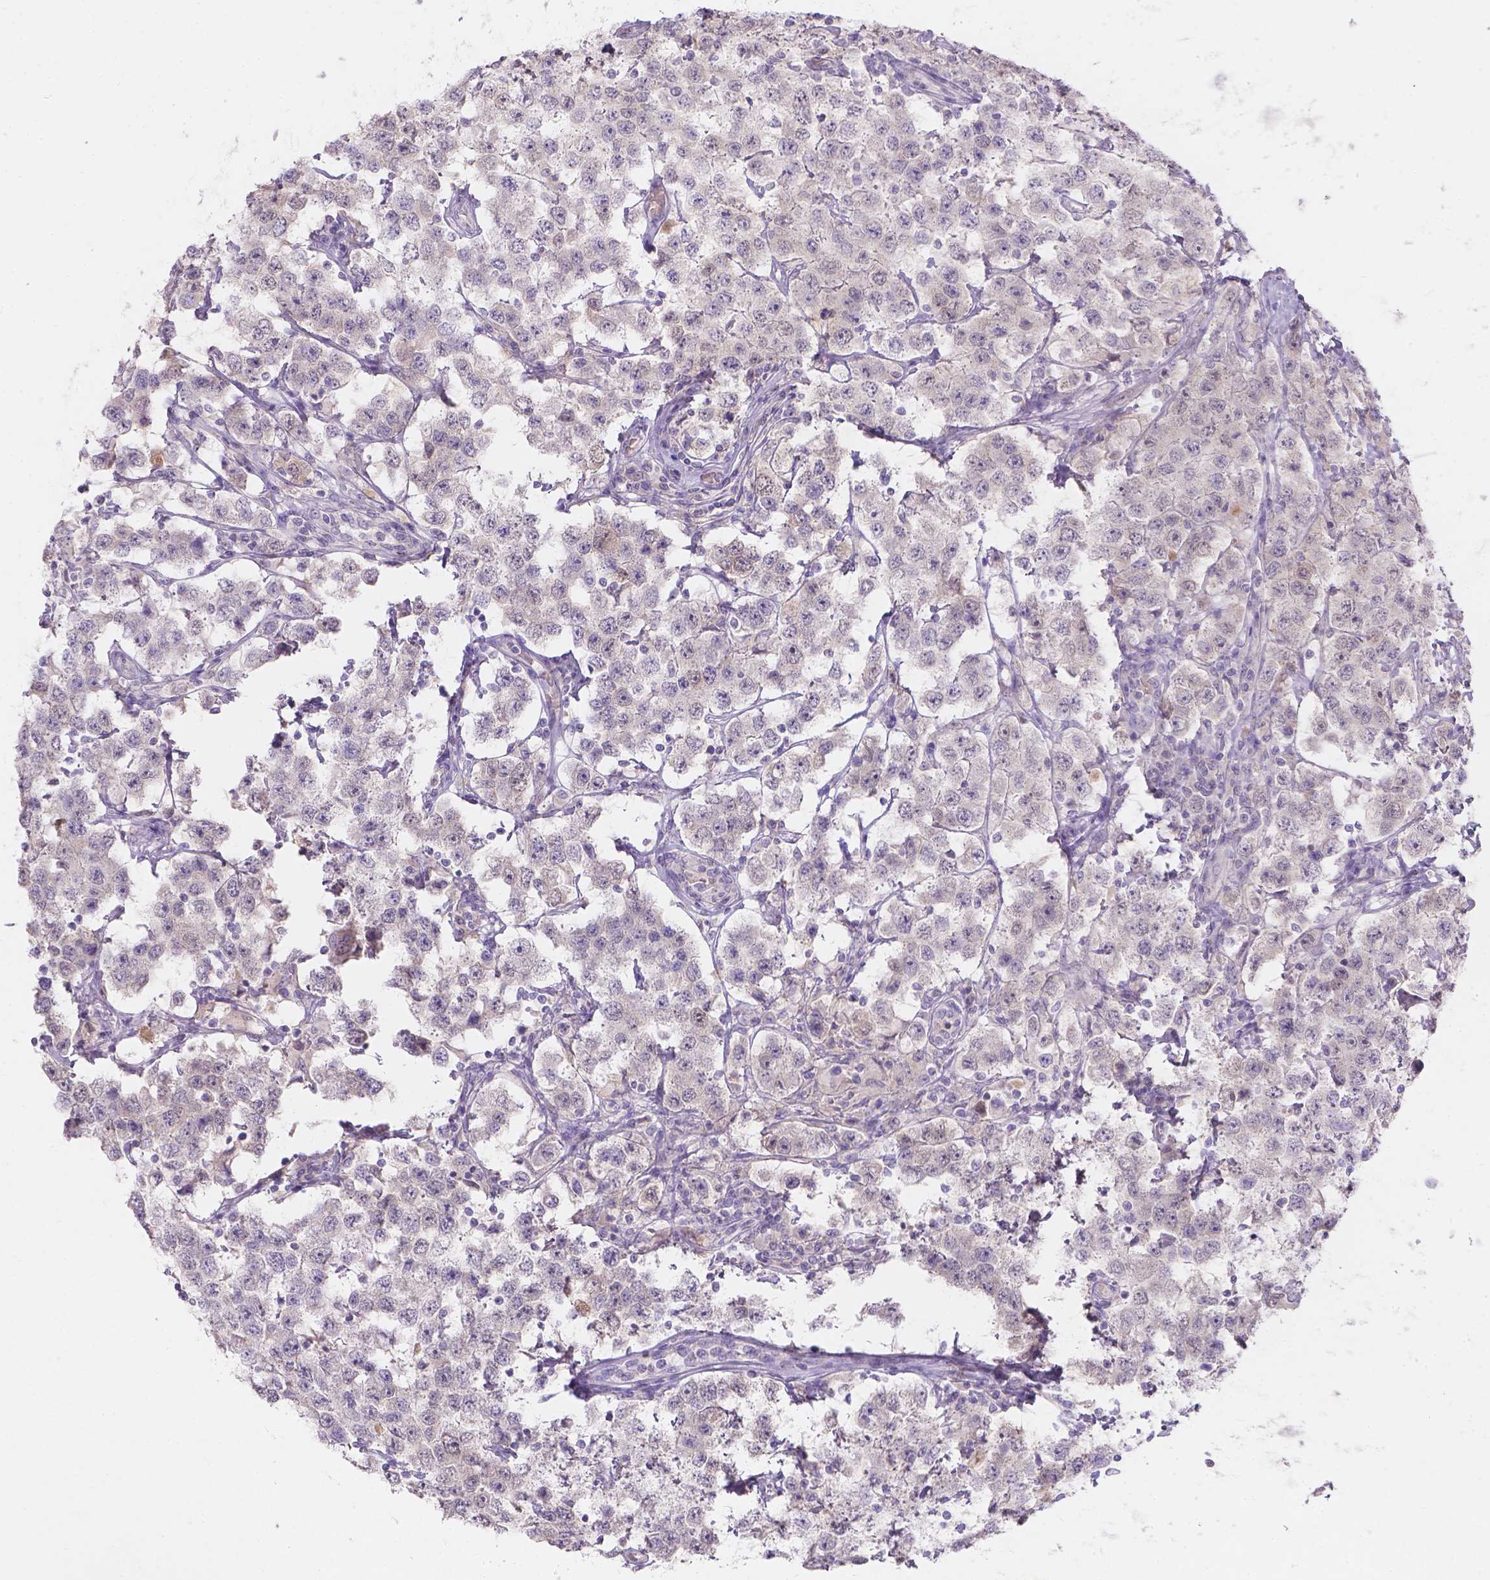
{"staining": {"intensity": "negative", "quantity": "none", "location": "none"}, "tissue": "testis cancer", "cell_type": "Tumor cells", "image_type": "cancer", "snomed": [{"axis": "morphology", "description": "Seminoma, NOS"}, {"axis": "topography", "description": "Testis"}], "caption": "Immunohistochemistry (IHC) micrograph of neoplastic tissue: testis cancer stained with DAB demonstrates no significant protein expression in tumor cells.", "gene": "DCAF4L1", "patient": {"sex": "male", "age": 52}}